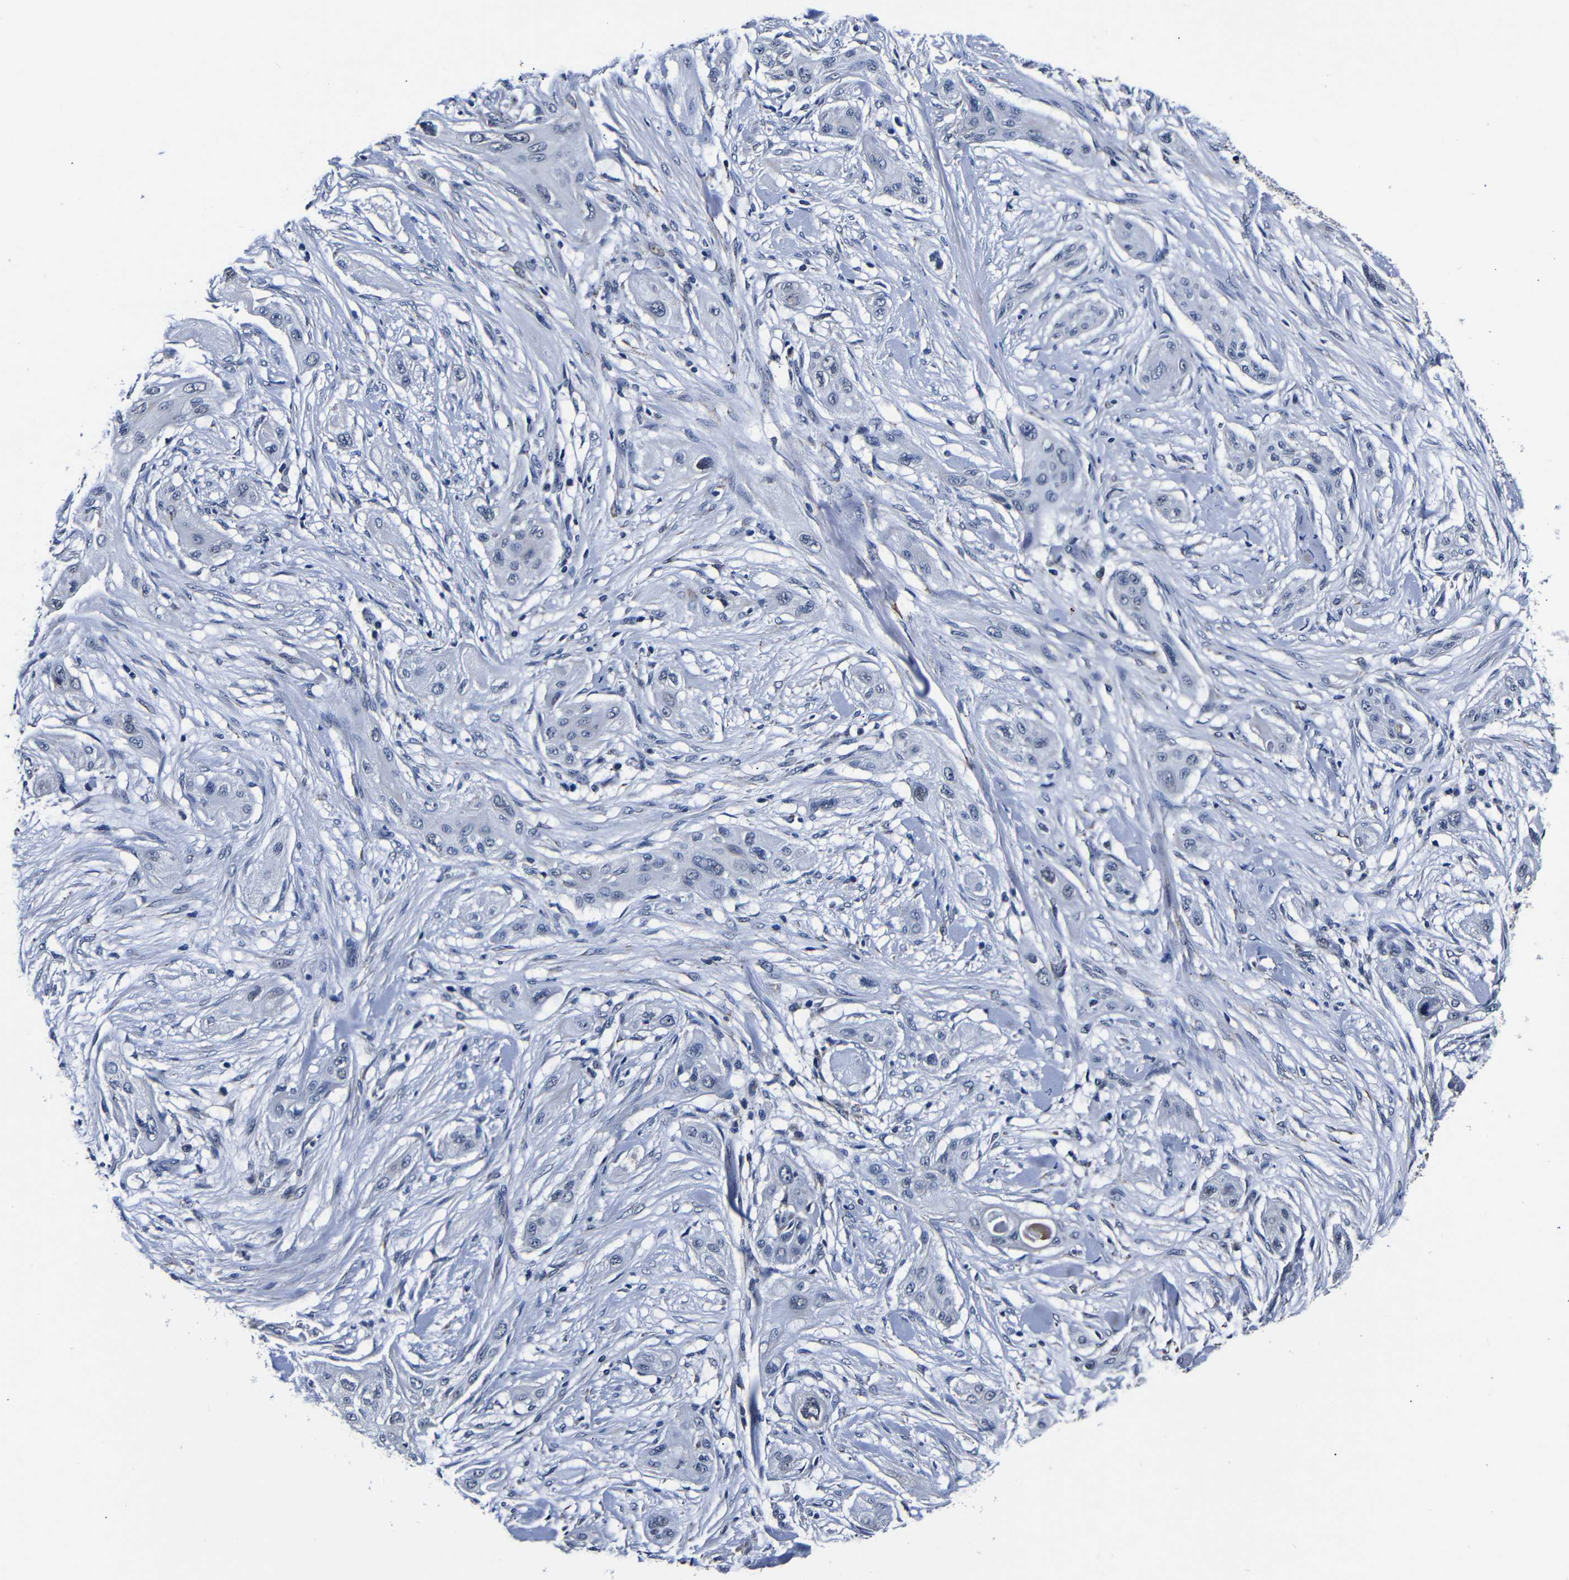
{"staining": {"intensity": "negative", "quantity": "none", "location": "none"}, "tissue": "lung cancer", "cell_type": "Tumor cells", "image_type": "cancer", "snomed": [{"axis": "morphology", "description": "Squamous cell carcinoma, NOS"}, {"axis": "topography", "description": "Lung"}], "caption": "Immunohistochemical staining of lung cancer (squamous cell carcinoma) displays no significant staining in tumor cells. (Immunohistochemistry, brightfield microscopy, high magnification).", "gene": "DEPP1", "patient": {"sex": "female", "age": 47}}